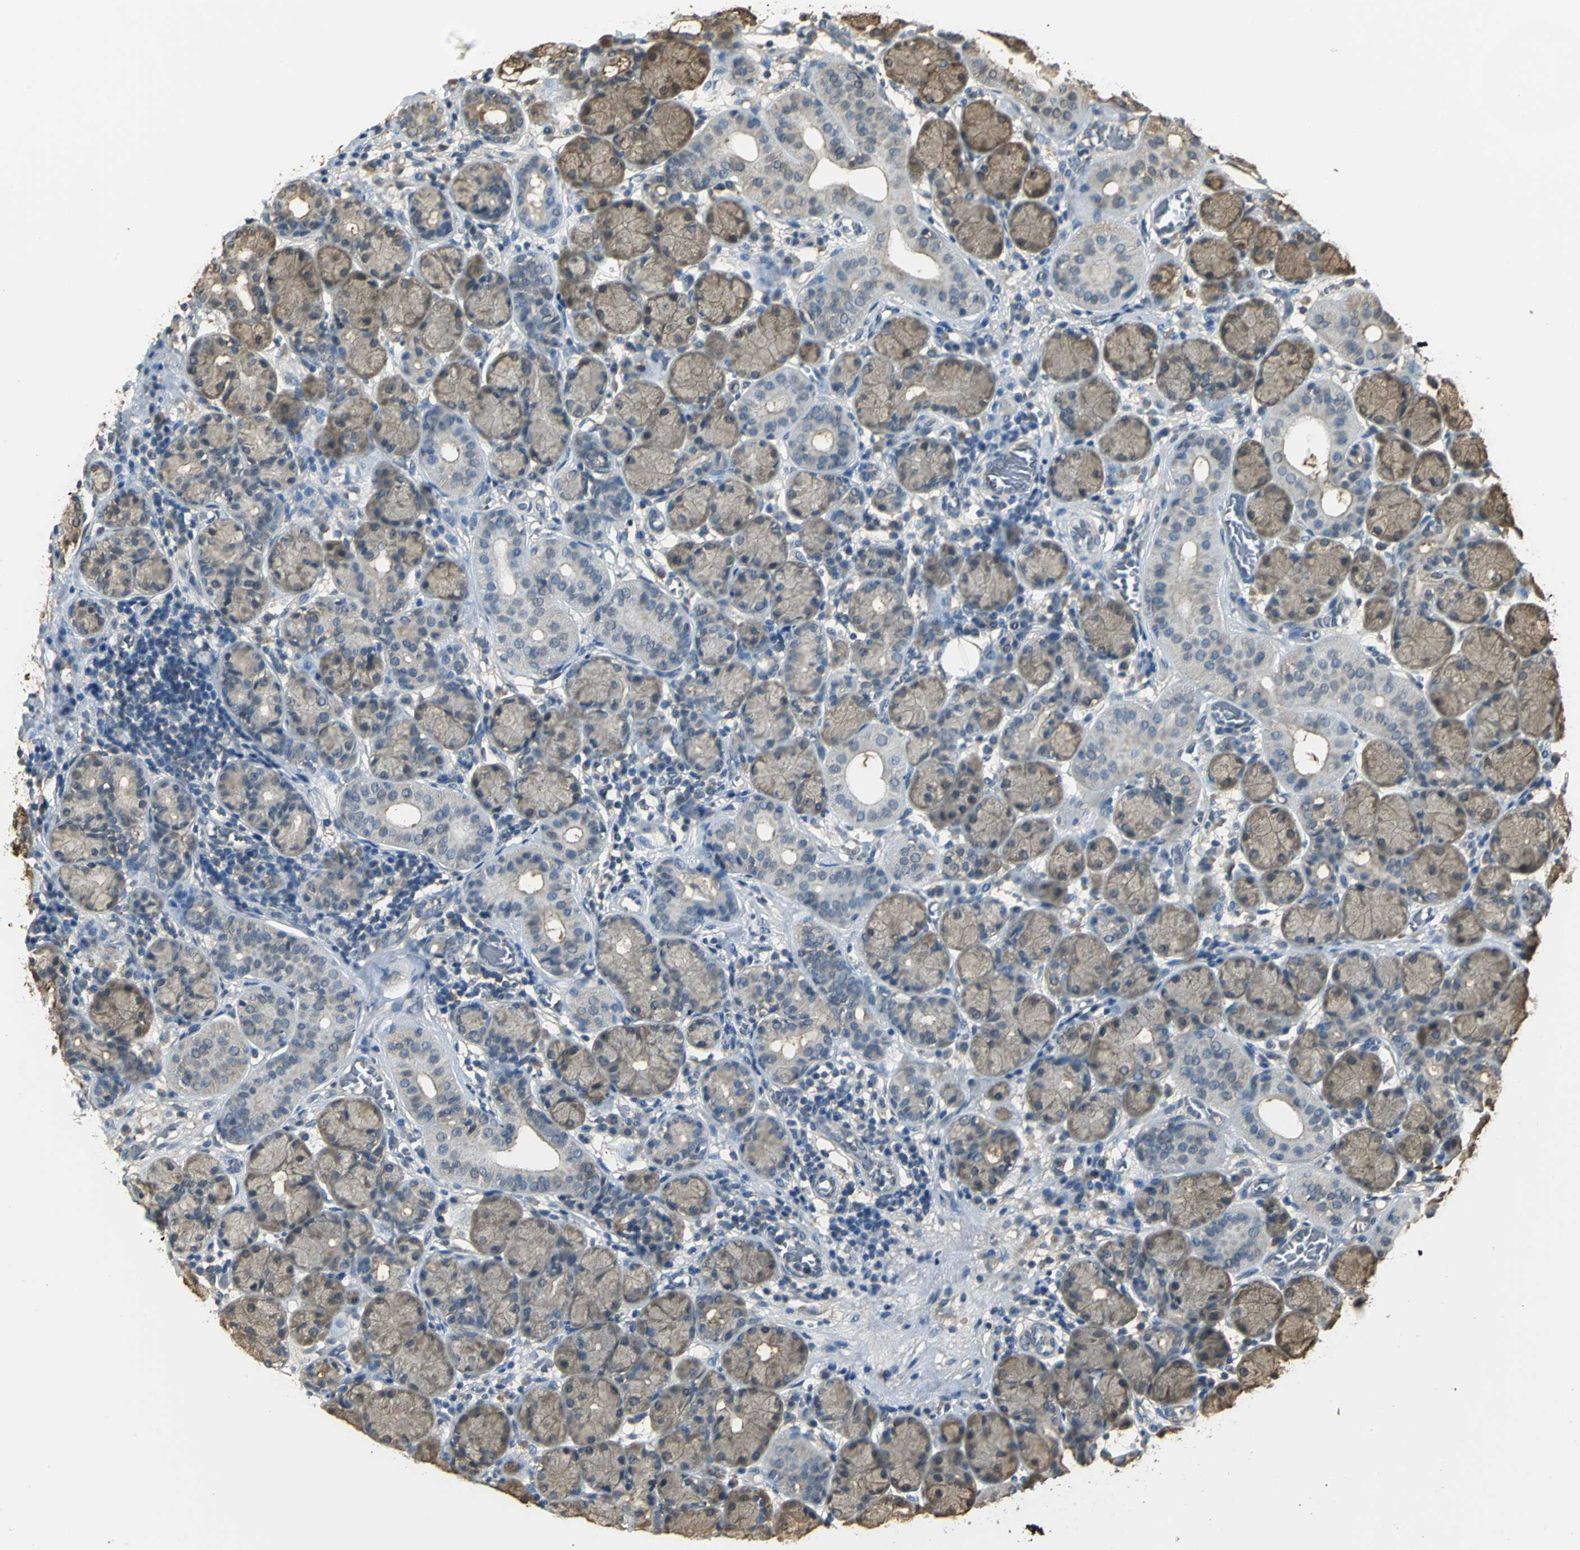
{"staining": {"intensity": "moderate", "quantity": ">75%", "location": "cytoplasmic/membranous,nuclear"}, "tissue": "salivary gland", "cell_type": "Glandular cells", "image_type": "normal", "snomed": [{"axis": "morphology", "description": "Normal tissue, NOS"}, {"axis": "topography", "description": "Salivary gland"}], "caption": "A brown stain shows moderate cytoplasmic/membranous,nuclear positivity of a protein in glandular cells of unremarkable salivary gland. (brown staining indicates protein expression, while blue staining denotes nuclei).", "gene": "PARK7", "patient": {"sex": "female", "age": 24}}